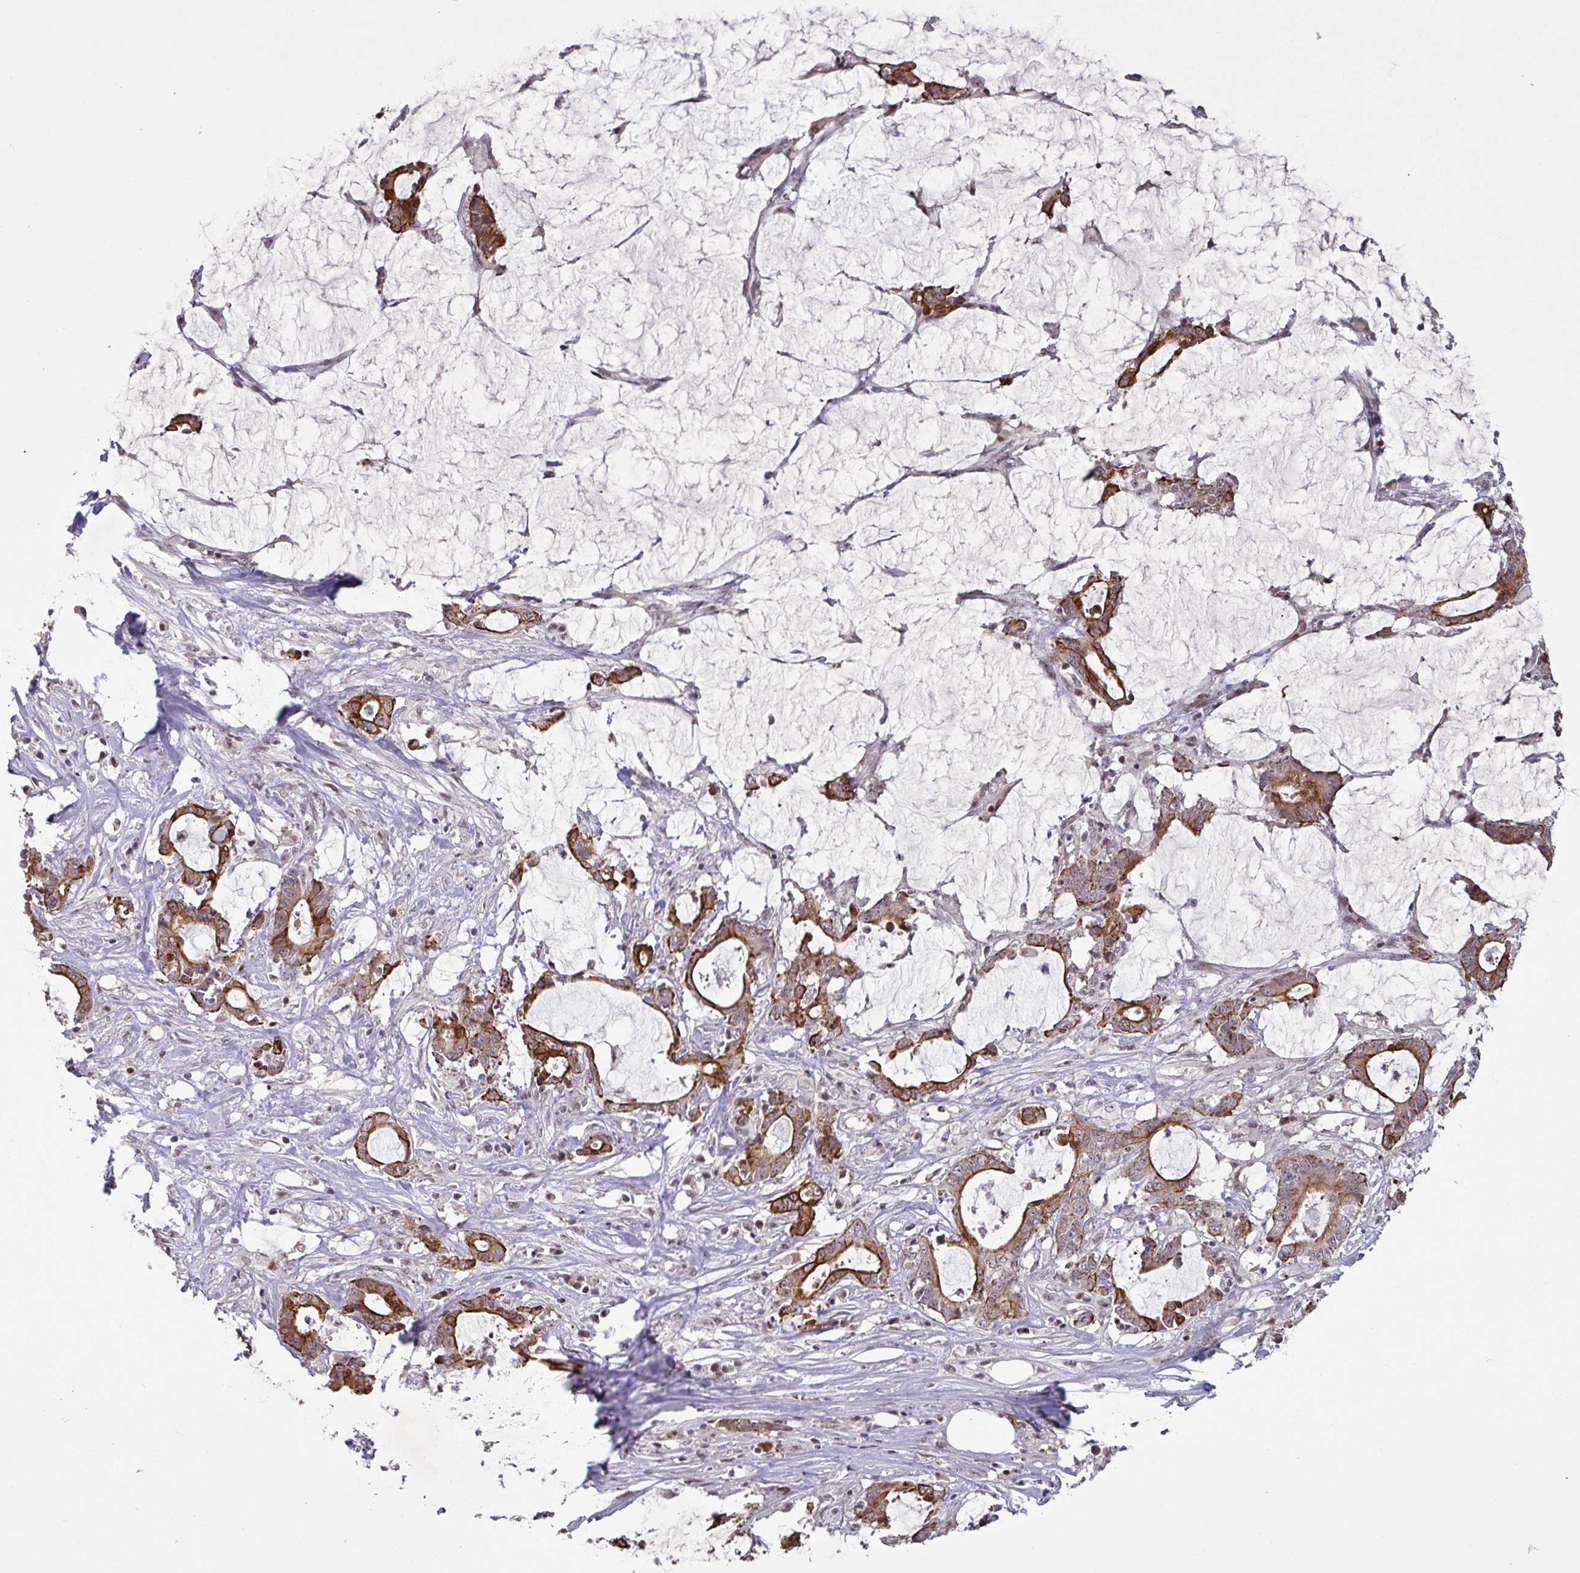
{"staining": {"intensity": "strong", "quantity": ">75%", "location": "cytoplasmic/membranous"}, "tissue": "stomach cancer", "cell_type": "Tumor cells", "image_type": "cancer", "snomed": [{"axis": "morphology", "description": "Adenocarcinoma, NOS"}, {"axis": "topography", "description": "Stomach, upper"}], "caption": "Human adenocarcinoma (stomach) stained with a protein marker displays strong staining in tumor cells.", "gene": "NLRP13", "patient": {"sex": "male", "age": 68}}